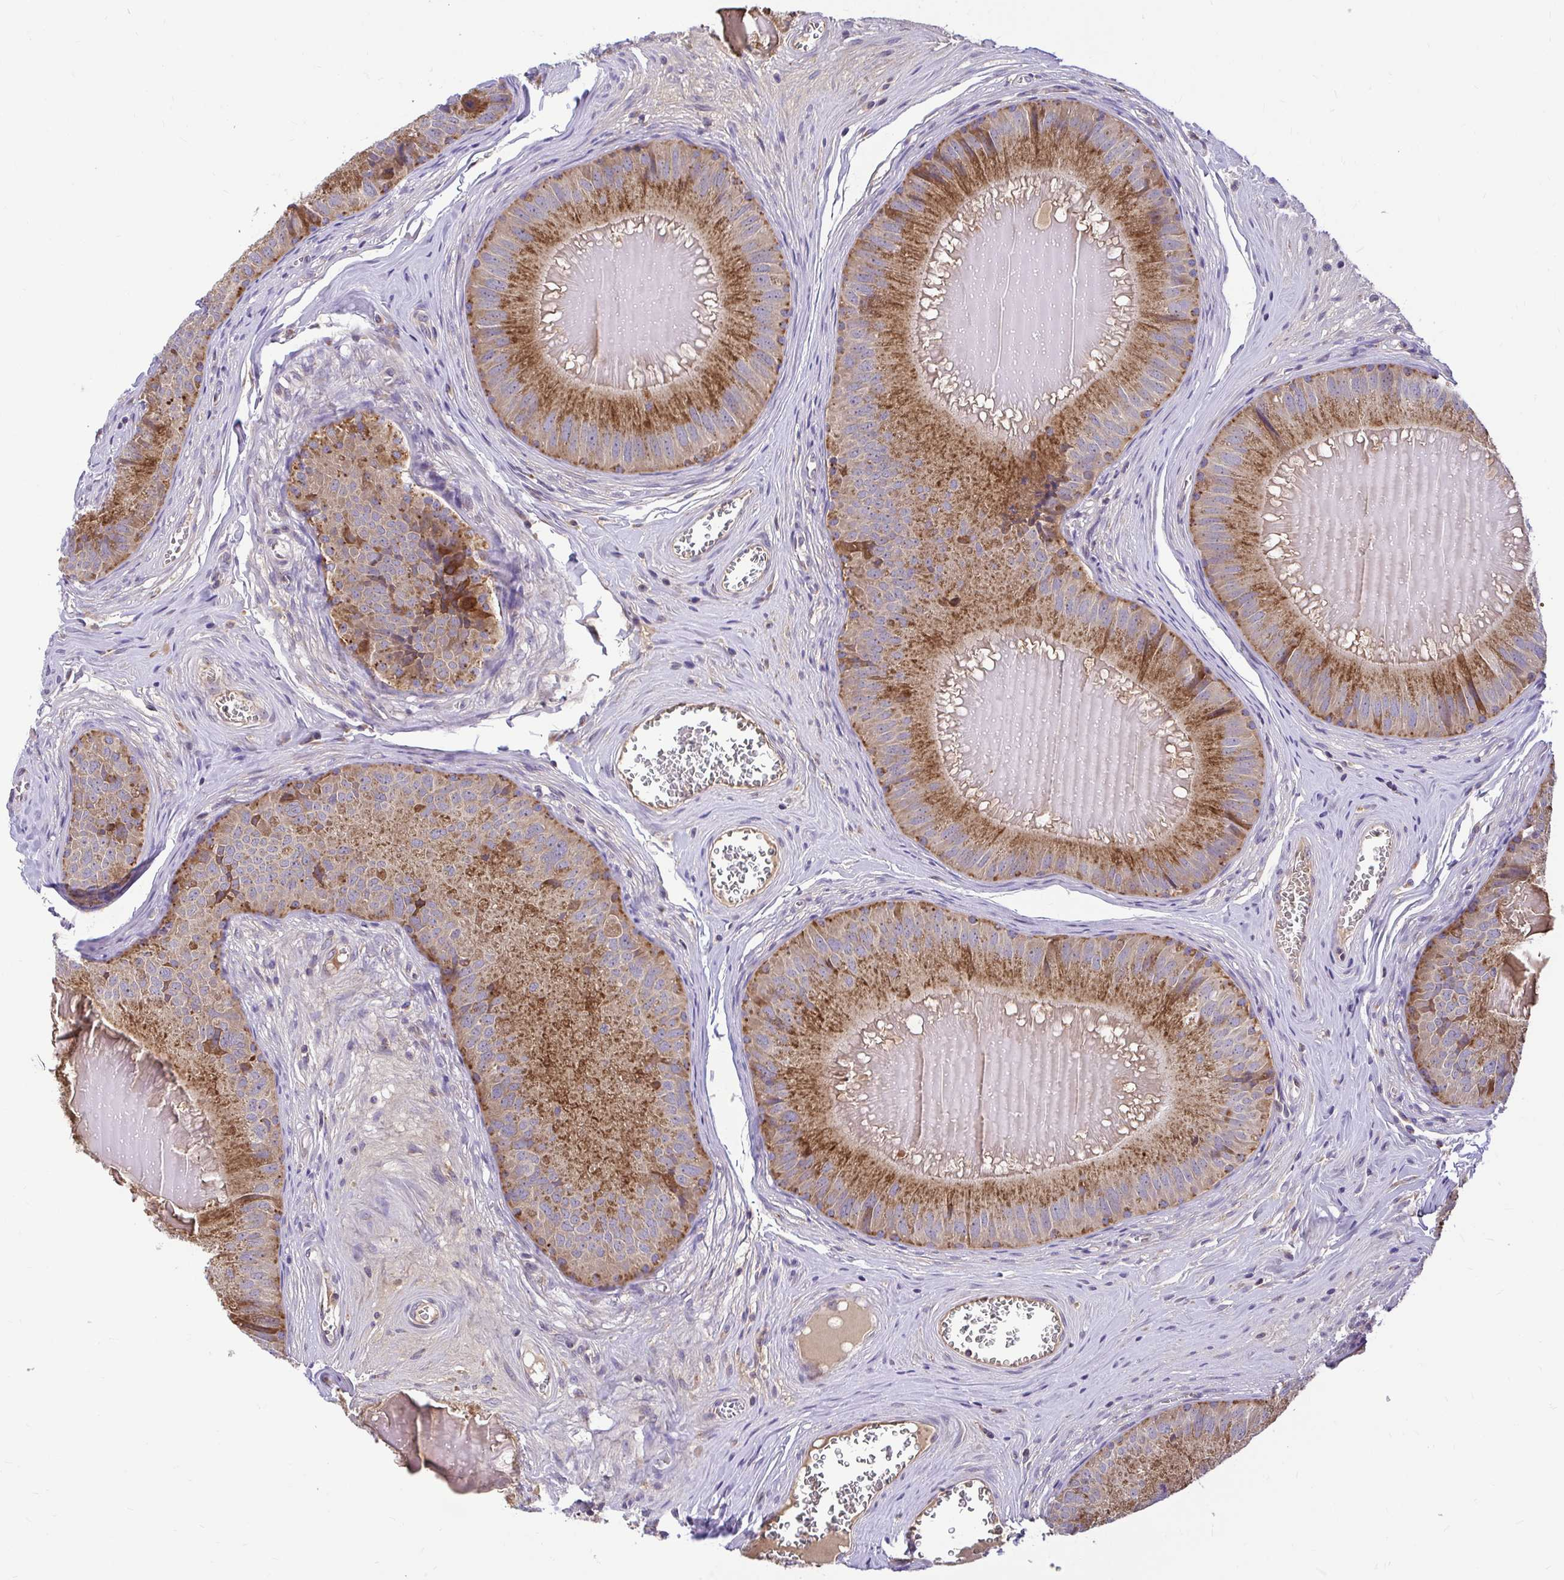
{"staining": {"intensity": "strong", "quantity": ">75%", "location": "cytoplasmic/membranous"}, "tissue": "epididymis", "cell_type": "Glandular cells", "image_type": "normal", "snomed": [{"axis": "morphology", "description": "Normal tissue, NOS"}, {"axis": "topography", "description": "Epididymis, spermatic cord, NOS"}], "caption": "Immunohistochemical staining of unremarkable epididymis reveals strong cytoplasmic/membranous protein positivity in about >75% of glandular cells. (DAB IHC with brightfield microscopy, high magnification).", "gene": "VTI1B", "patient": {"sex": "male", "age": 39}}